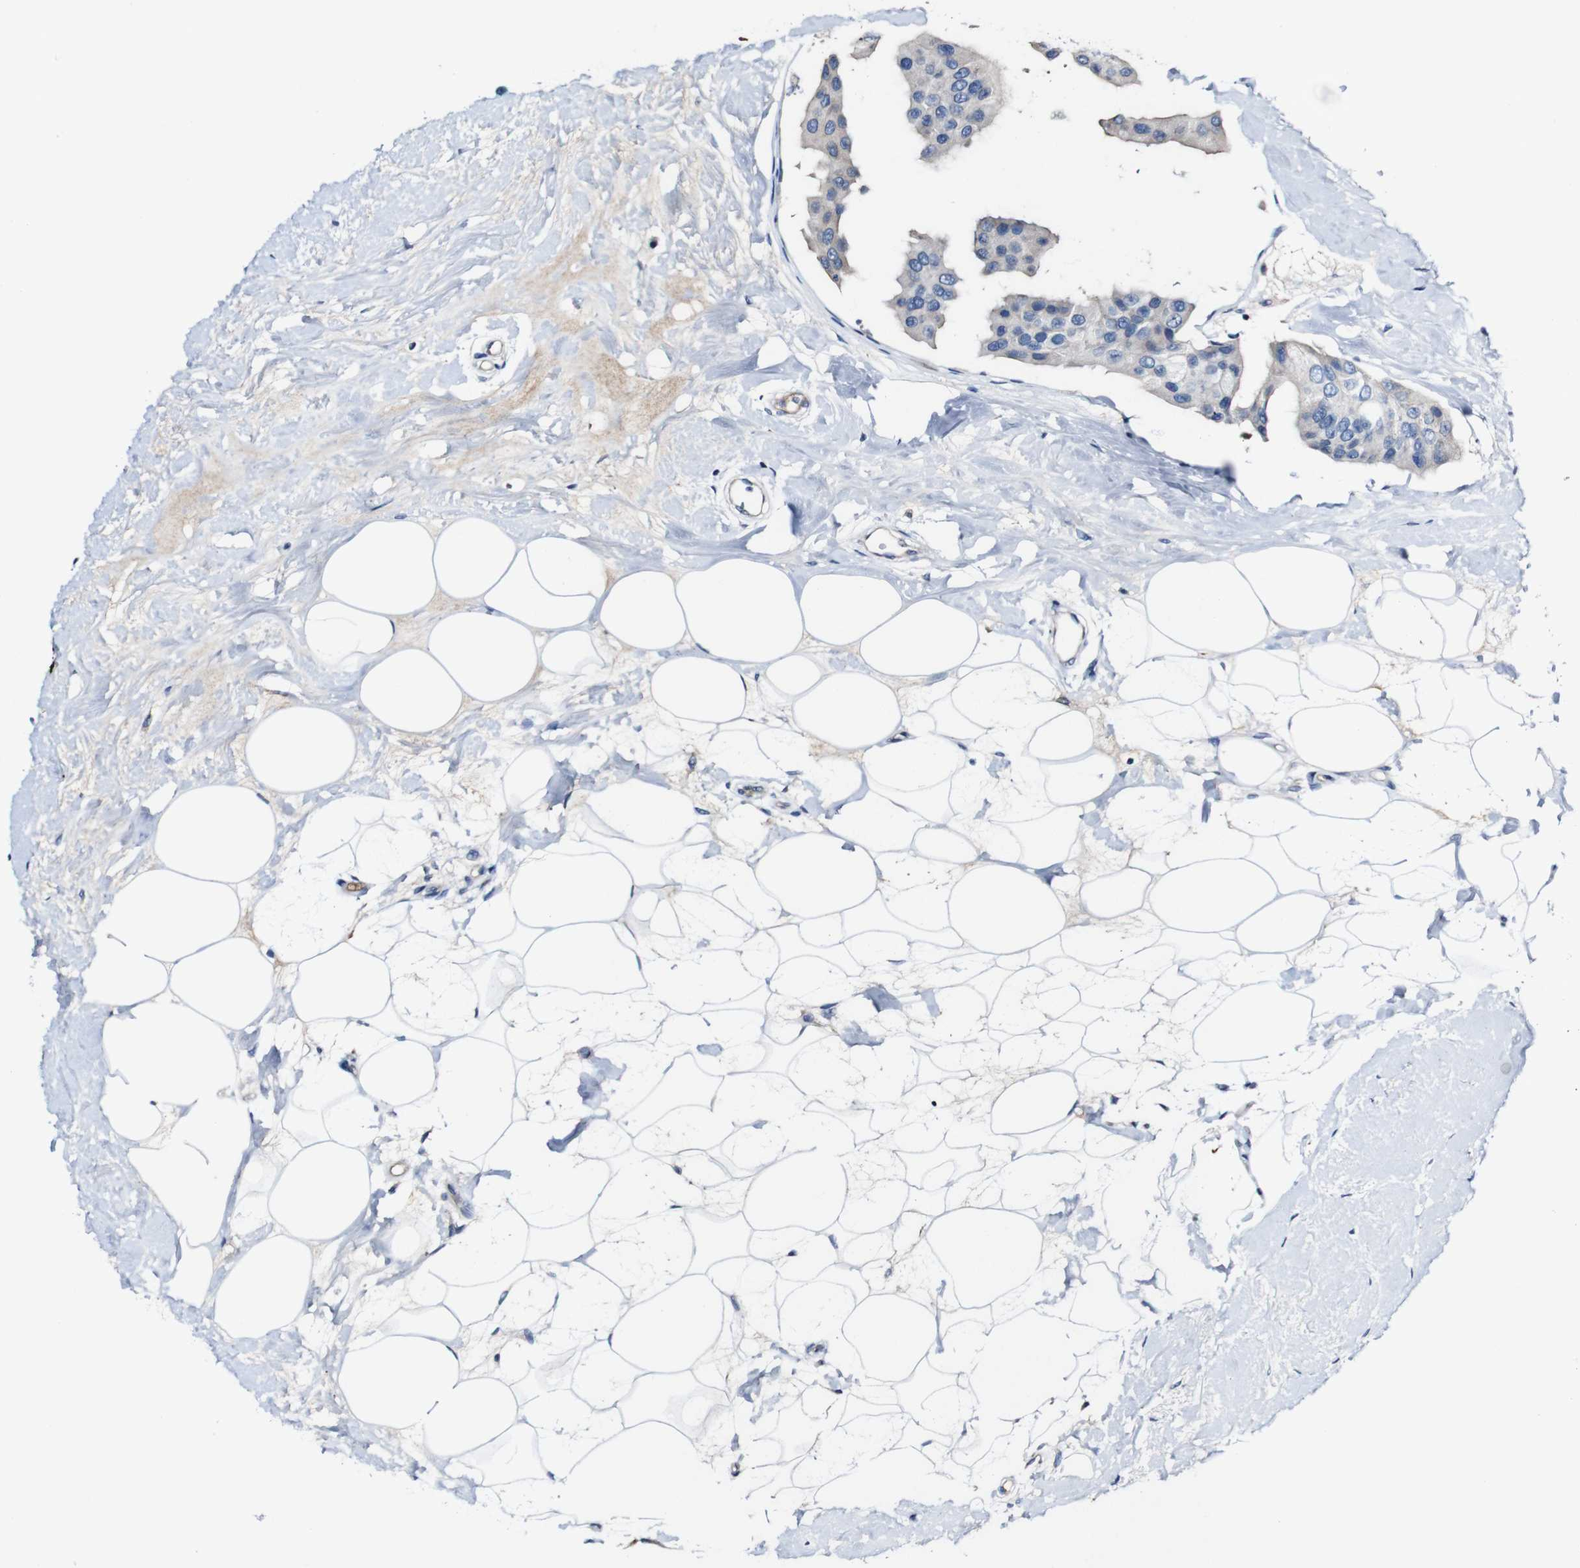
{"staining": {"intensity": "weak", "quantity": ">75%", "location": "cytoplasmic/membranous"}, "tissue": "breast cancer", "cell_type": "Tumor cells", "image_type": "cancer", "snomed": [{"axis": "morphology", "description": "Normal tissue, NOS"}, {"axis": "morphology", "description": "Duct carcinoma"}, {"axis": "topography", "description": "Breast"}], "caption": "Brown immunohistochemical staining in human intraductal carcinoma (breast) shows weak cytoplasmic/membranous positivity in approximately >75% of tumor cells. The staining is performed using DAB brown chromogen to label protein expression. The nuclei are counter-stained blue using hematoxylin.", "gene": "GRAMD1A", "patient": {"sex": "female", "age": 39}}